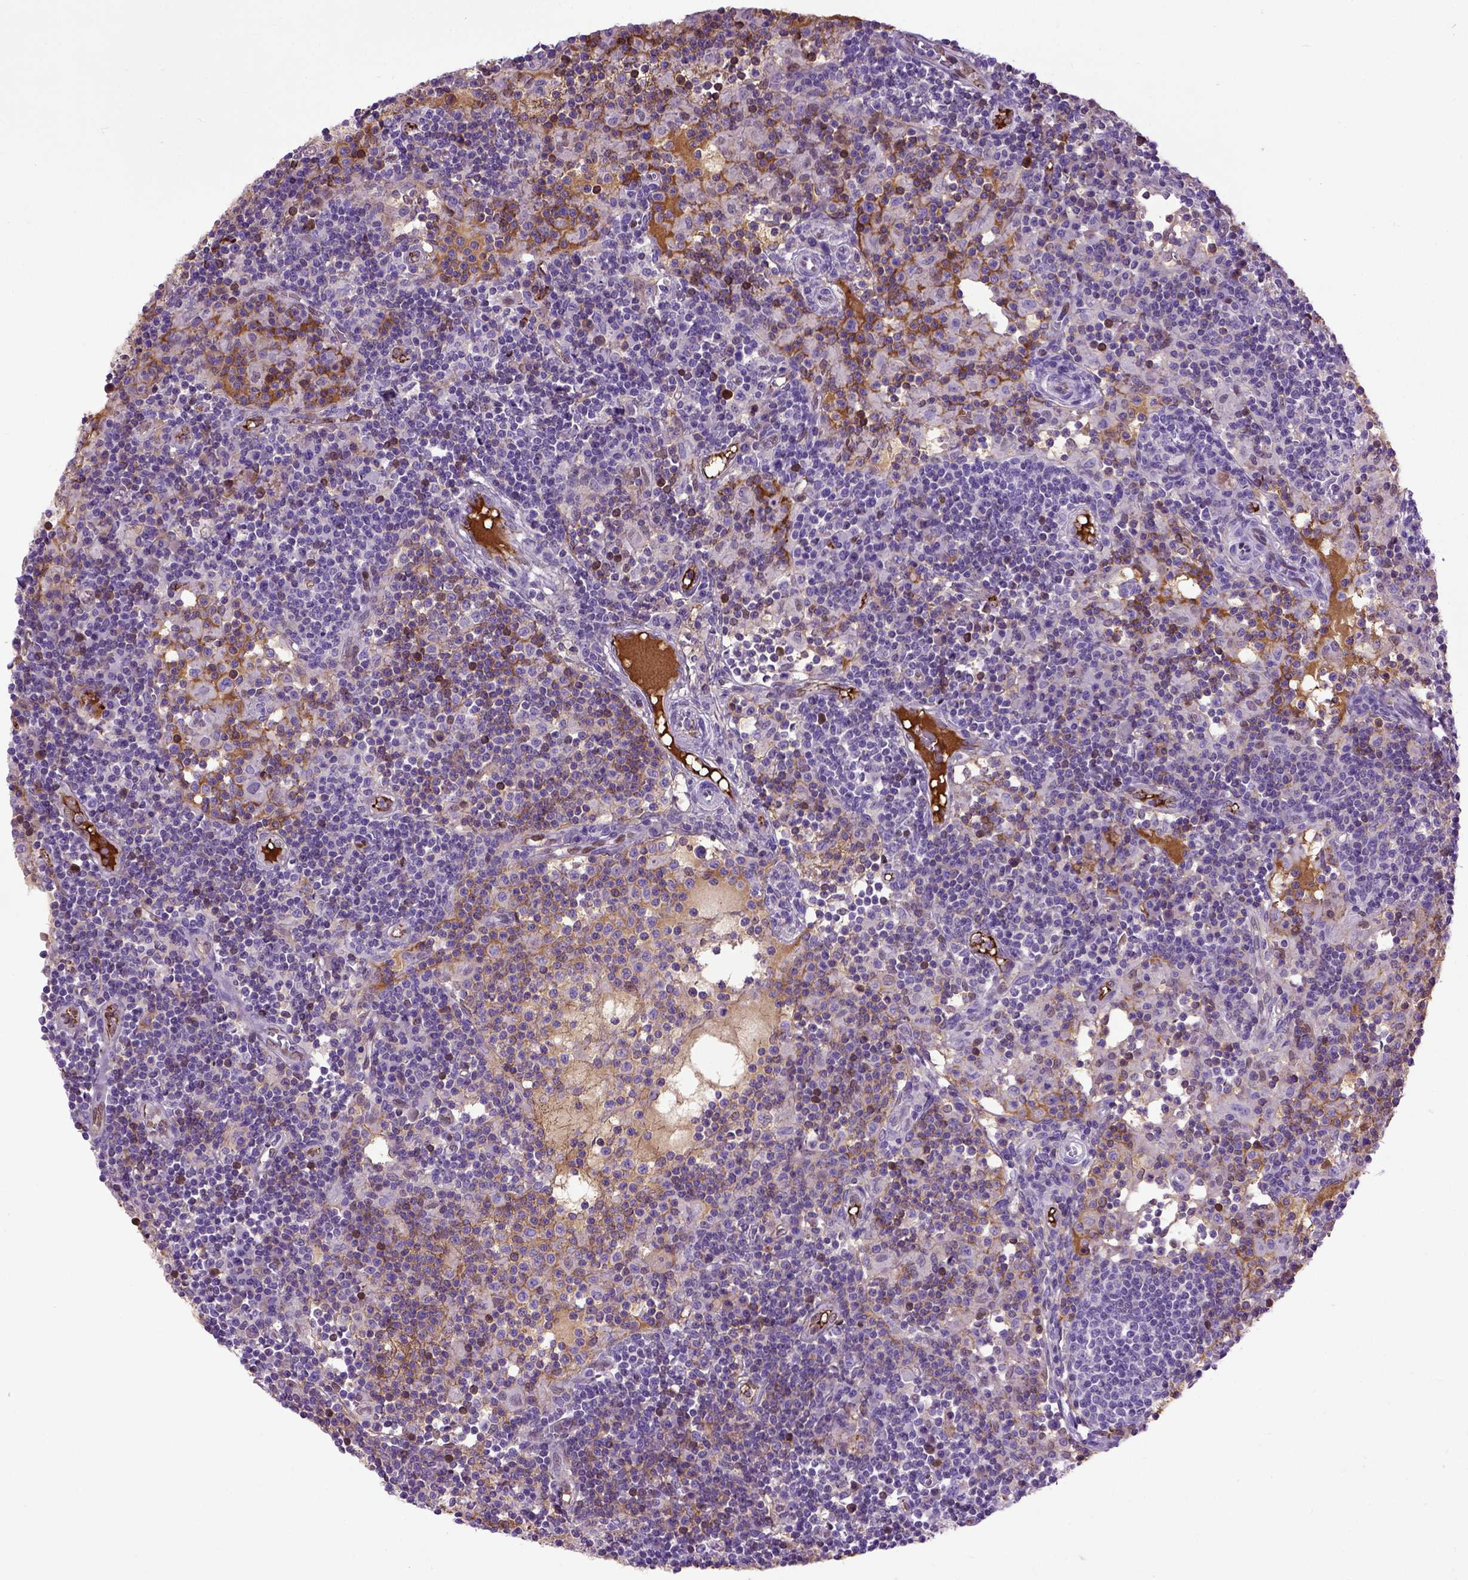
{"staining": {"intensity": "negative", "quantity": "none", "location": "none"}, "tissue": "lymph node", "cell_type": "Germinal center cells", "image_type": "normal", "snomed": [{"axis": "morphology", "description": "Normal tissue, NOS"}, {"axis": "topography", "description": "Lymph node"}], "caption": "Lymph node stained for a protein using immunohistochemistry (IHC) reveals no positivity germinal center cells.", "gene": "ADAMTS8", "patient": {"sex": "female", "age": 72}}